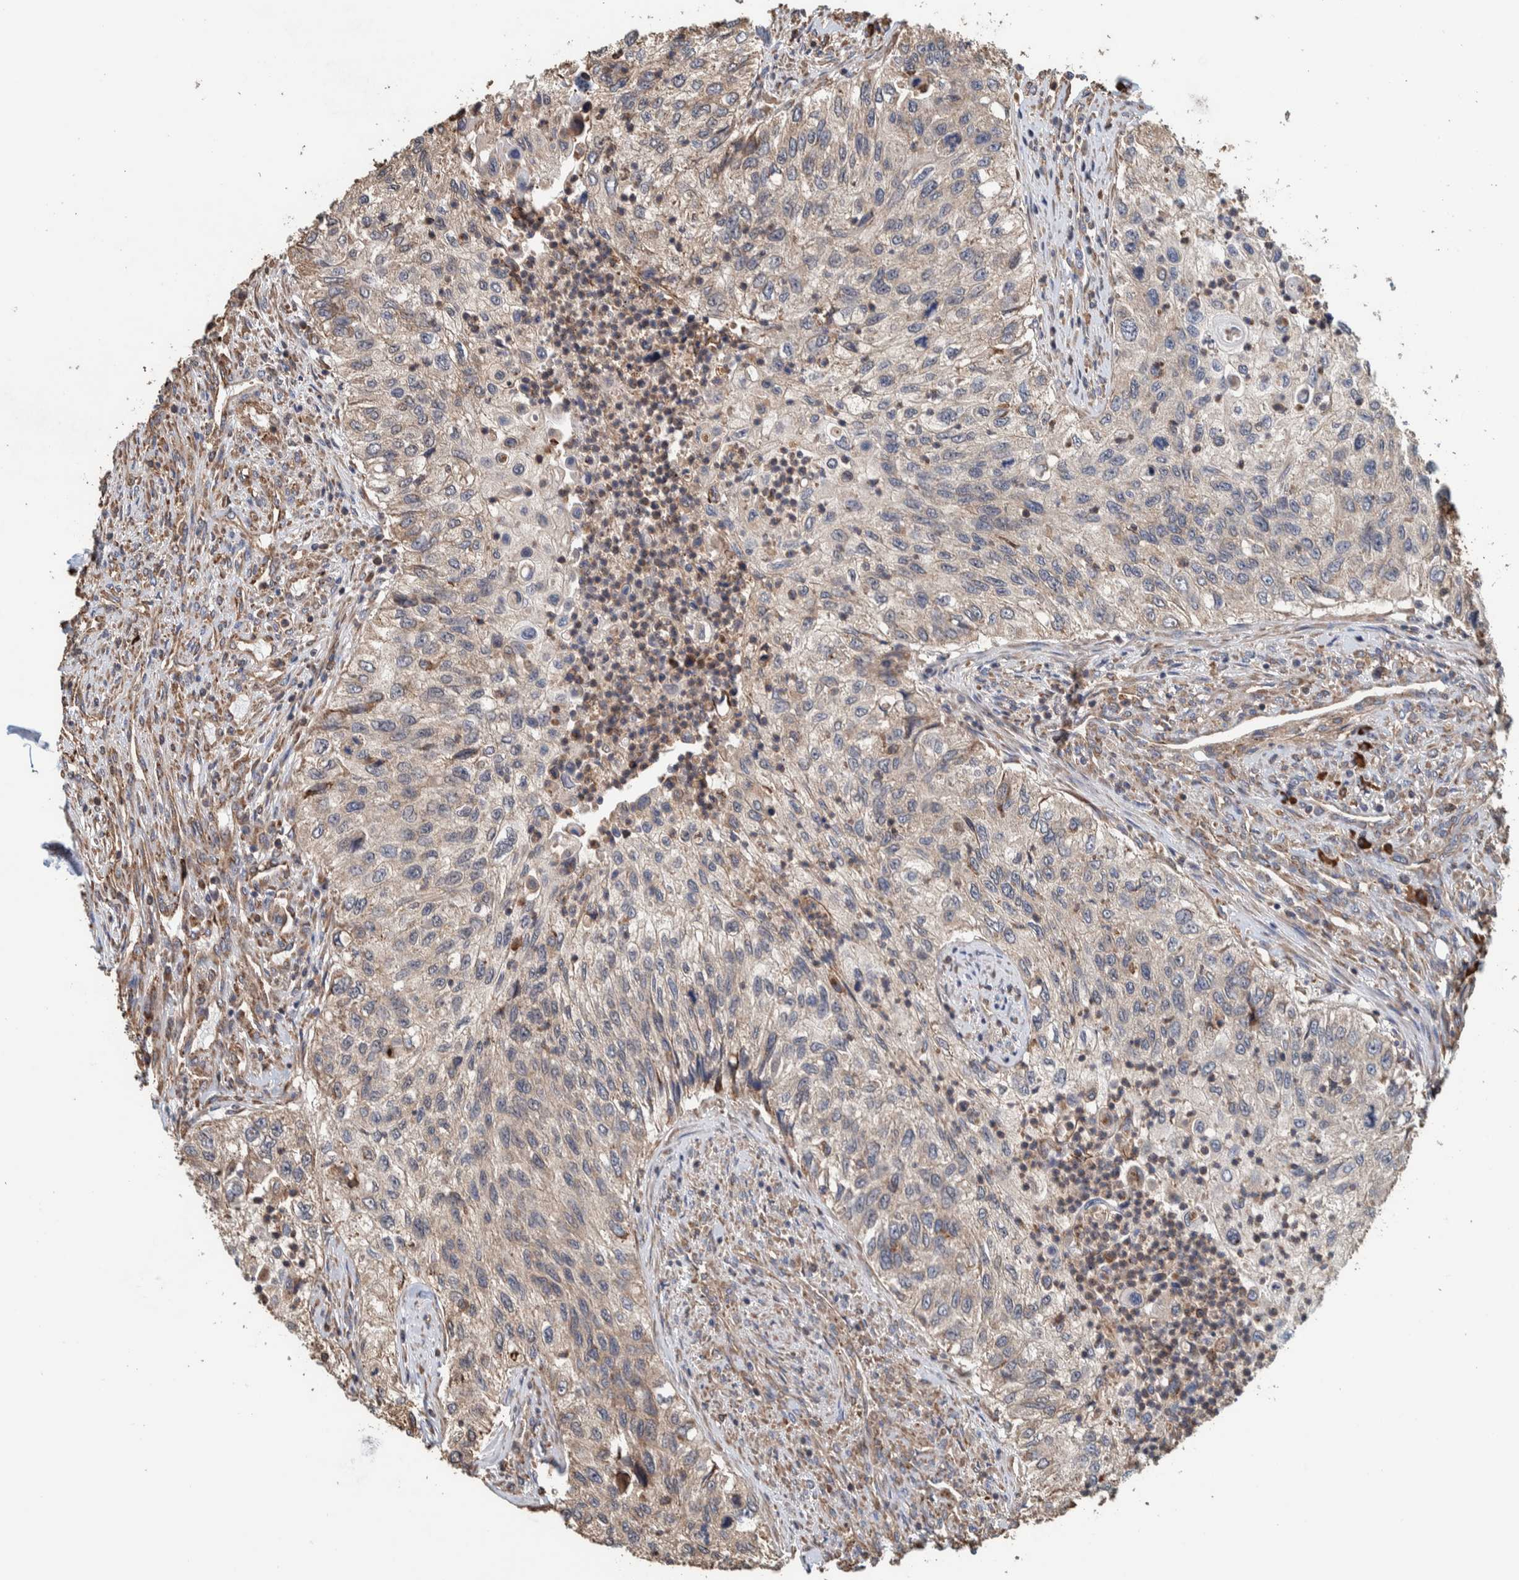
{"staining": {"intensity": "weak", "quantity": "25%-75%", "location": "cytoplasmic/membranous"}, "tissue": "urothelial cancer", "cell_type": "Tumor cells", "image_type": "cancer", "snomed": [{"axis": "morphology", "description": "Urothelial carcinoma, High grade"}, {"axis": "topography", "description": "Urinary bladder"}], "caption": "High-grade urothelial carcinoma was stained to show a protein in brown. There is low levels of weak cytoplasmic/membranous positivity in approximately 25%-75% of tumor cells.", "gene": "PLA2G3", "patient": {"sex": "female", "age": 60}}